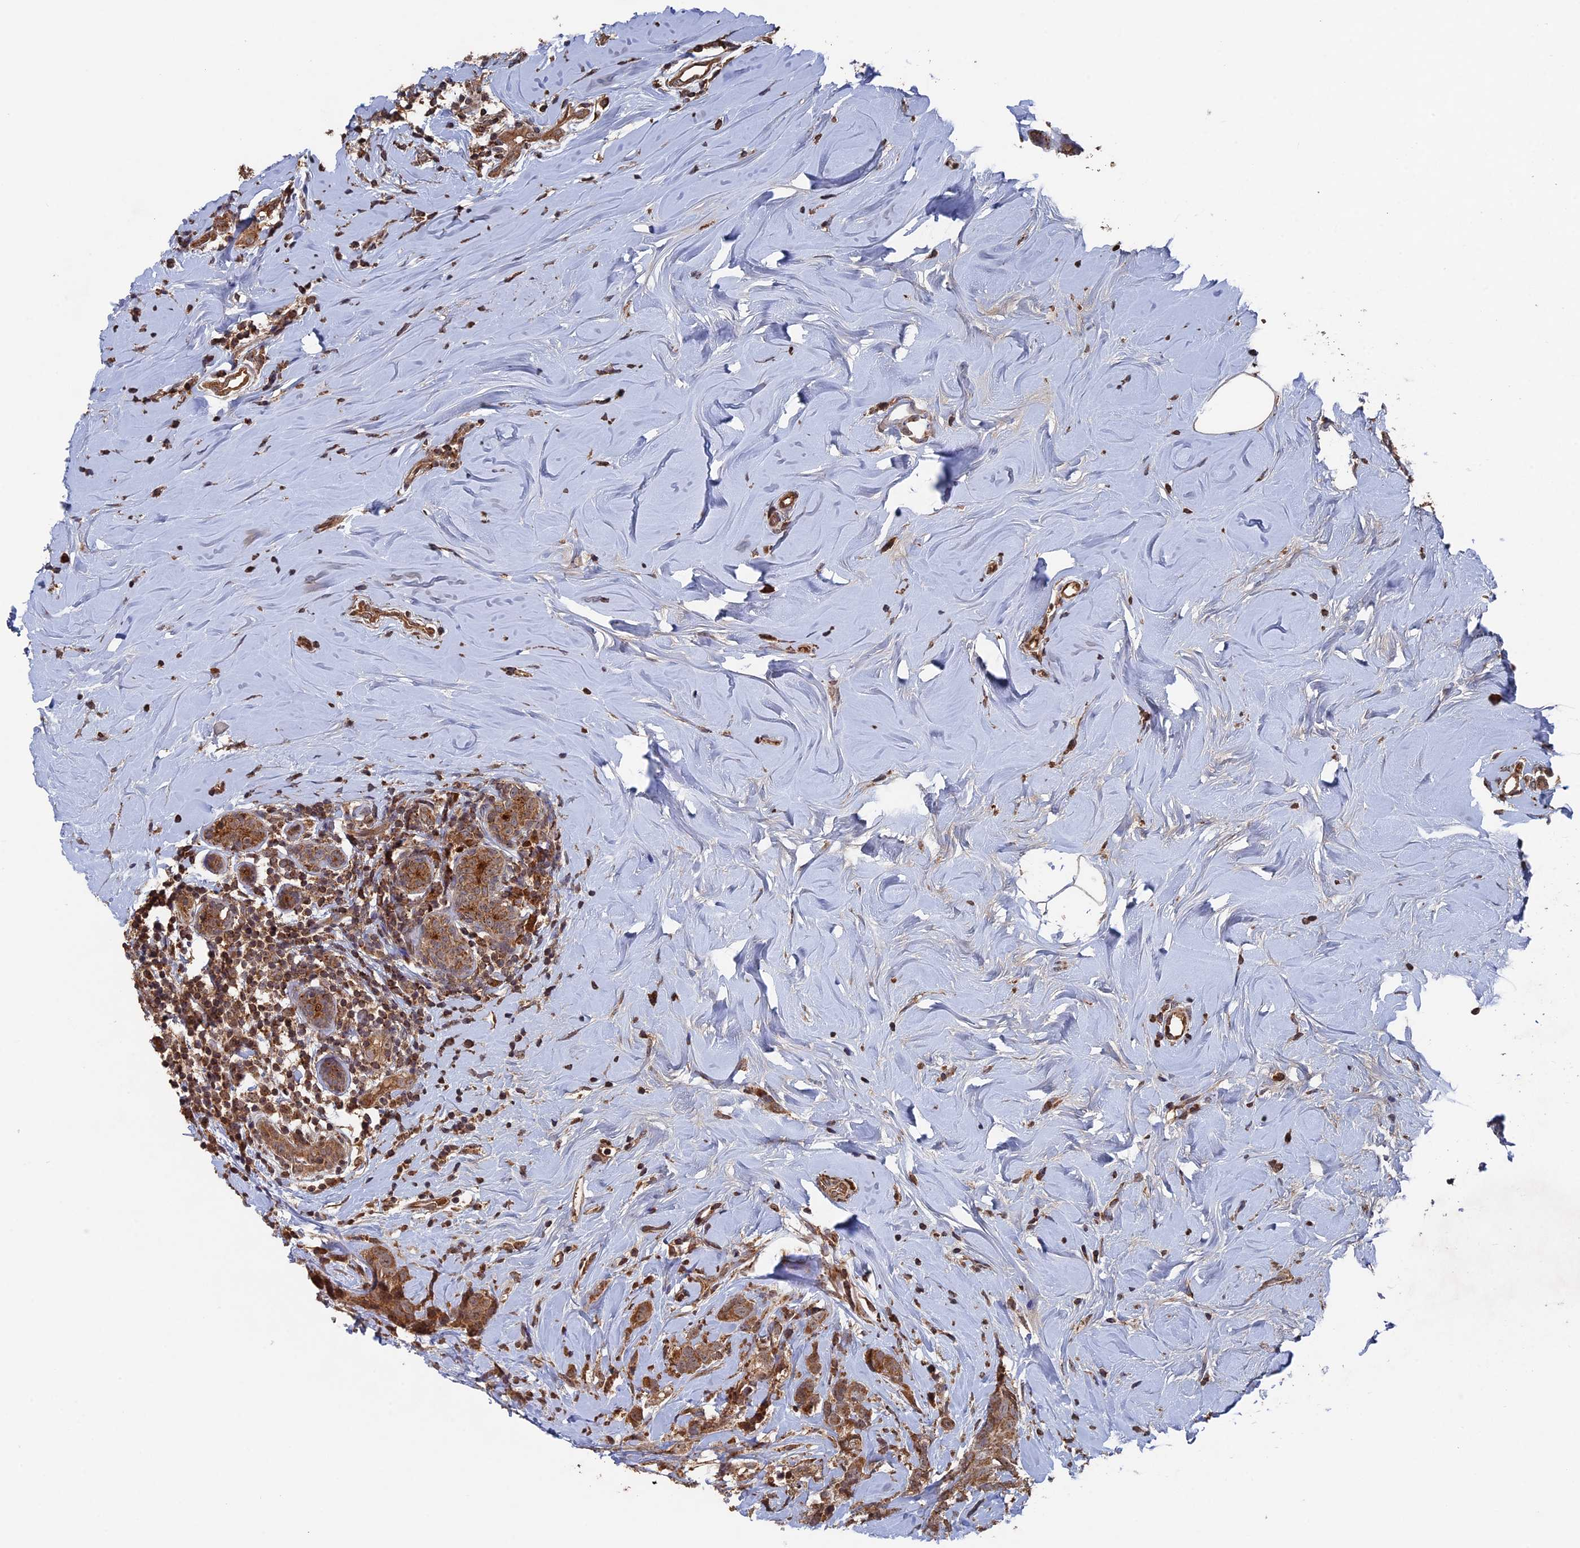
{"staining": {"intensity": "moderate", "quantity": ">75%", "location": "cytoplasmic/membranous"}, "tissue": "breast cancer", "cell_type": "Tumor cells", "image_type": "cancer", "snomed": [{"axis": "morphology", "description": "Lobular carcinoma"}, {"axis": "topography", "description": "Breast"}], "caption": "There is medium levels of moderate cytoplasmic/membranous expression in tumor cells of lobular carcinoma (breast), as demonstrated by immunohistochemical staining (brown color).", "gene": "RAB15", "patient": {"sex": "female", "age": 59}}